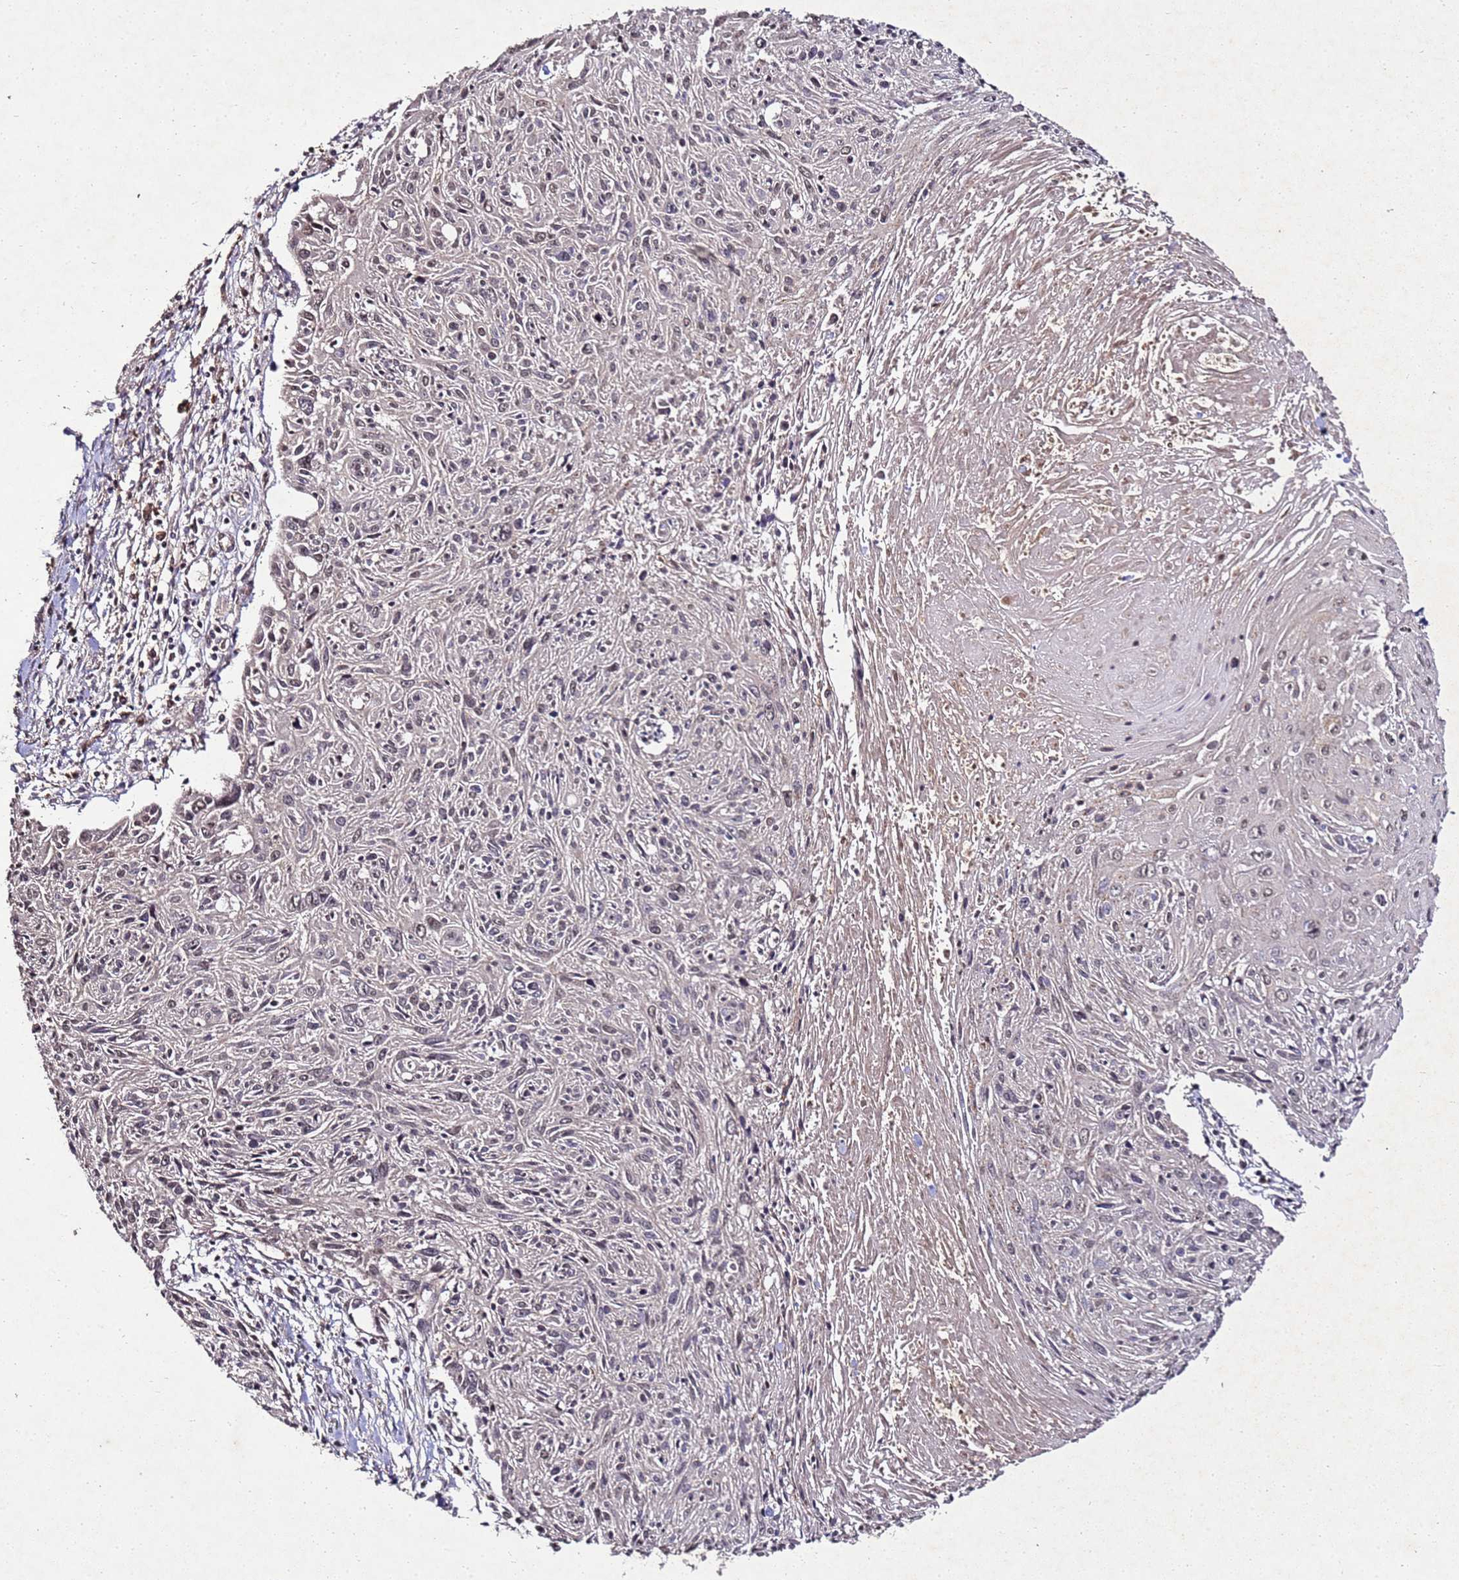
{"staining": {"intensity": "negative", "quantity": "none", "location": "none"}, "tissue": "cervical cancer", "cell_type": "Tumor cells", "image_type": "cancer", "snomed": [{"axis": "morphology", "description": "Squamous cell carcinoma, NOS"}, {"axis": "topography", "description": "Cervix"}], "caption": "A high-resolution image shows immunohistochemistry (IHC) staining of squamous cell carcinoma (cervical), which demonstrates no significant positivity in tumor cells.", "gene": "ANKRD17", "patient": {"sex": "female", "age": 51}}